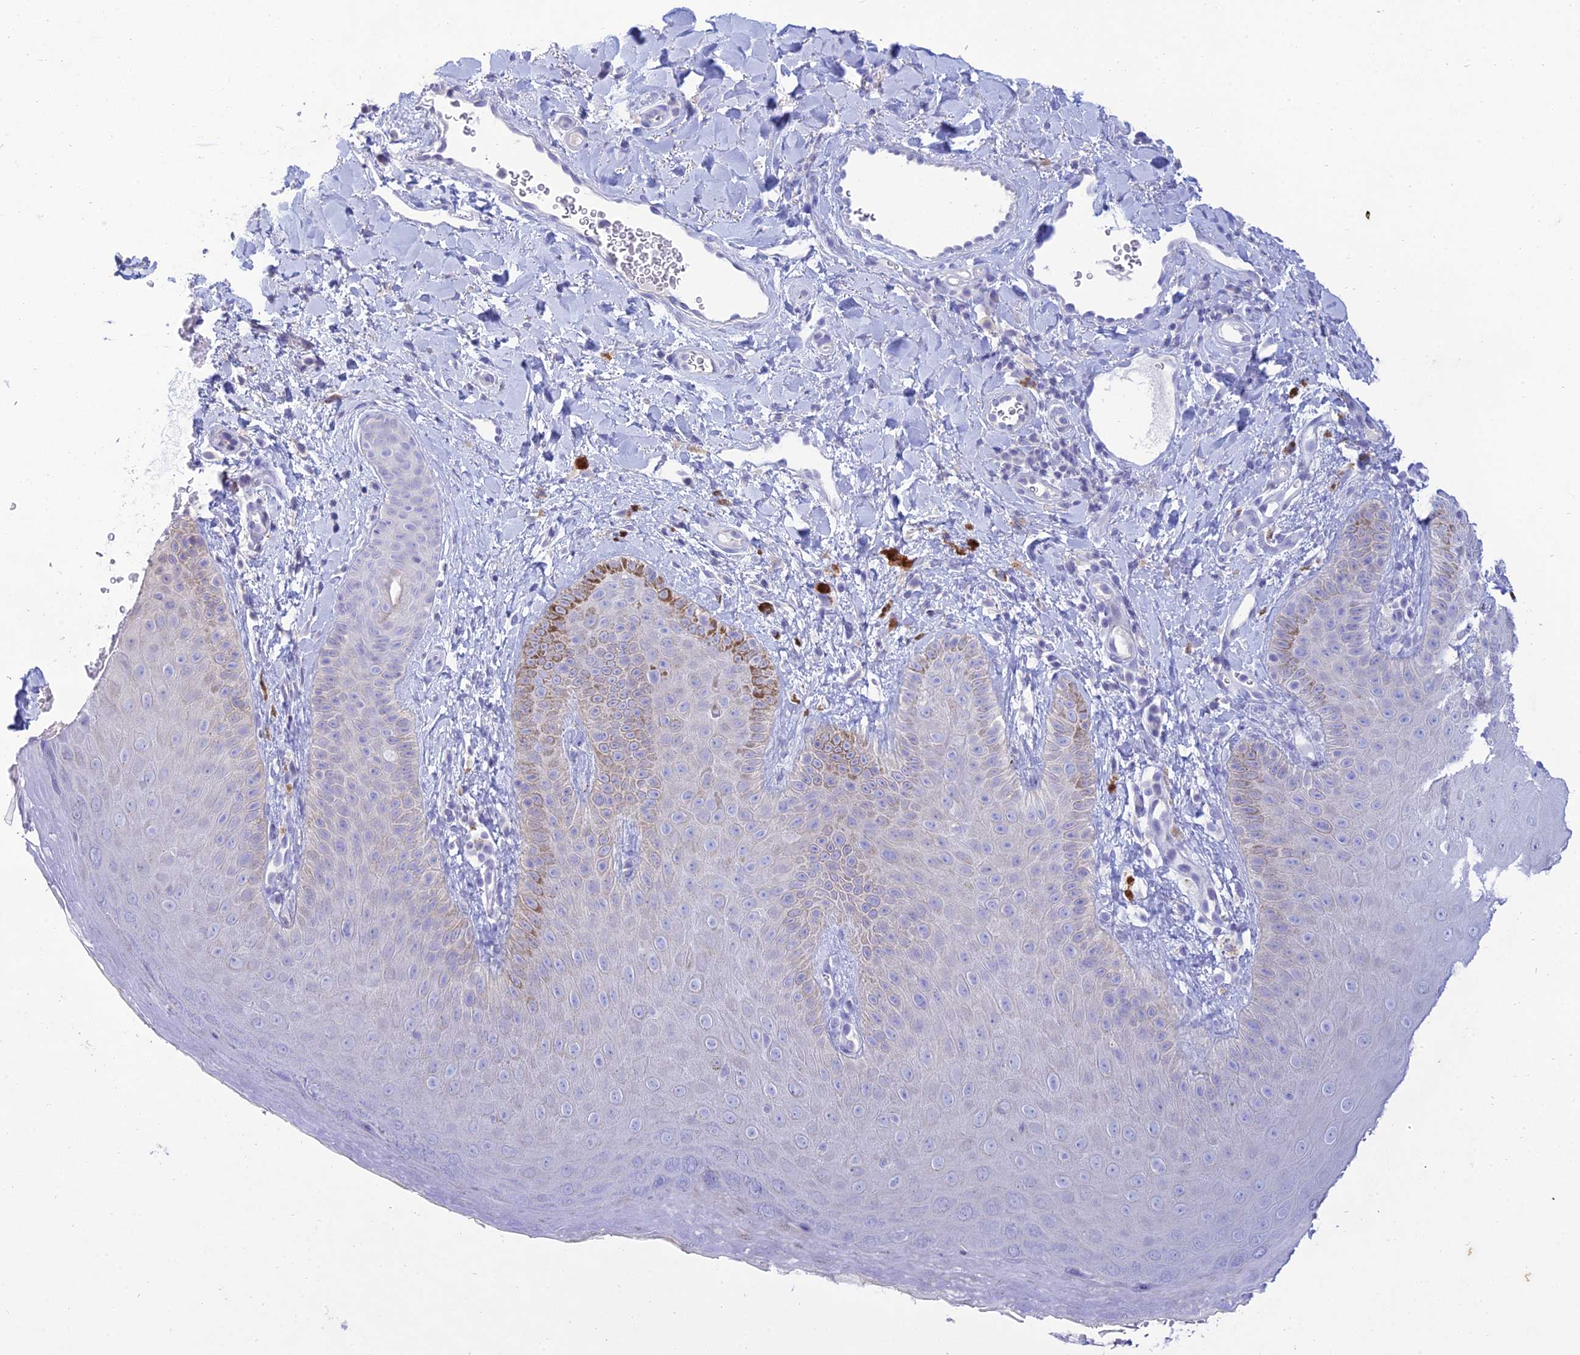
{"staining": {"intensity": "moderate", "quantity": "<25%", "location": "cytoplasmic/membranous"}, "tissue": "skin", "cell_type": "Epidermal cells", "image_type": "normal", "snomed": [{"axis": "morphology", "description": "Normal tissue, NOS"}, {"axis": "morphology", "description": "Neoplasm, malignant, NOS"}, {"axis": "topography", "description": "Anal"}], "caption": "Immunohistochemical staining of normal human skin reveals <25% levels of moderate cytoplasmic/membranous protein expression in about <25% of epidermal cells. (Brightfield microscopy of DAB IHC at high magnification).", "gene": "MAL2", "patient": {"sex": "male", "age": 47}}